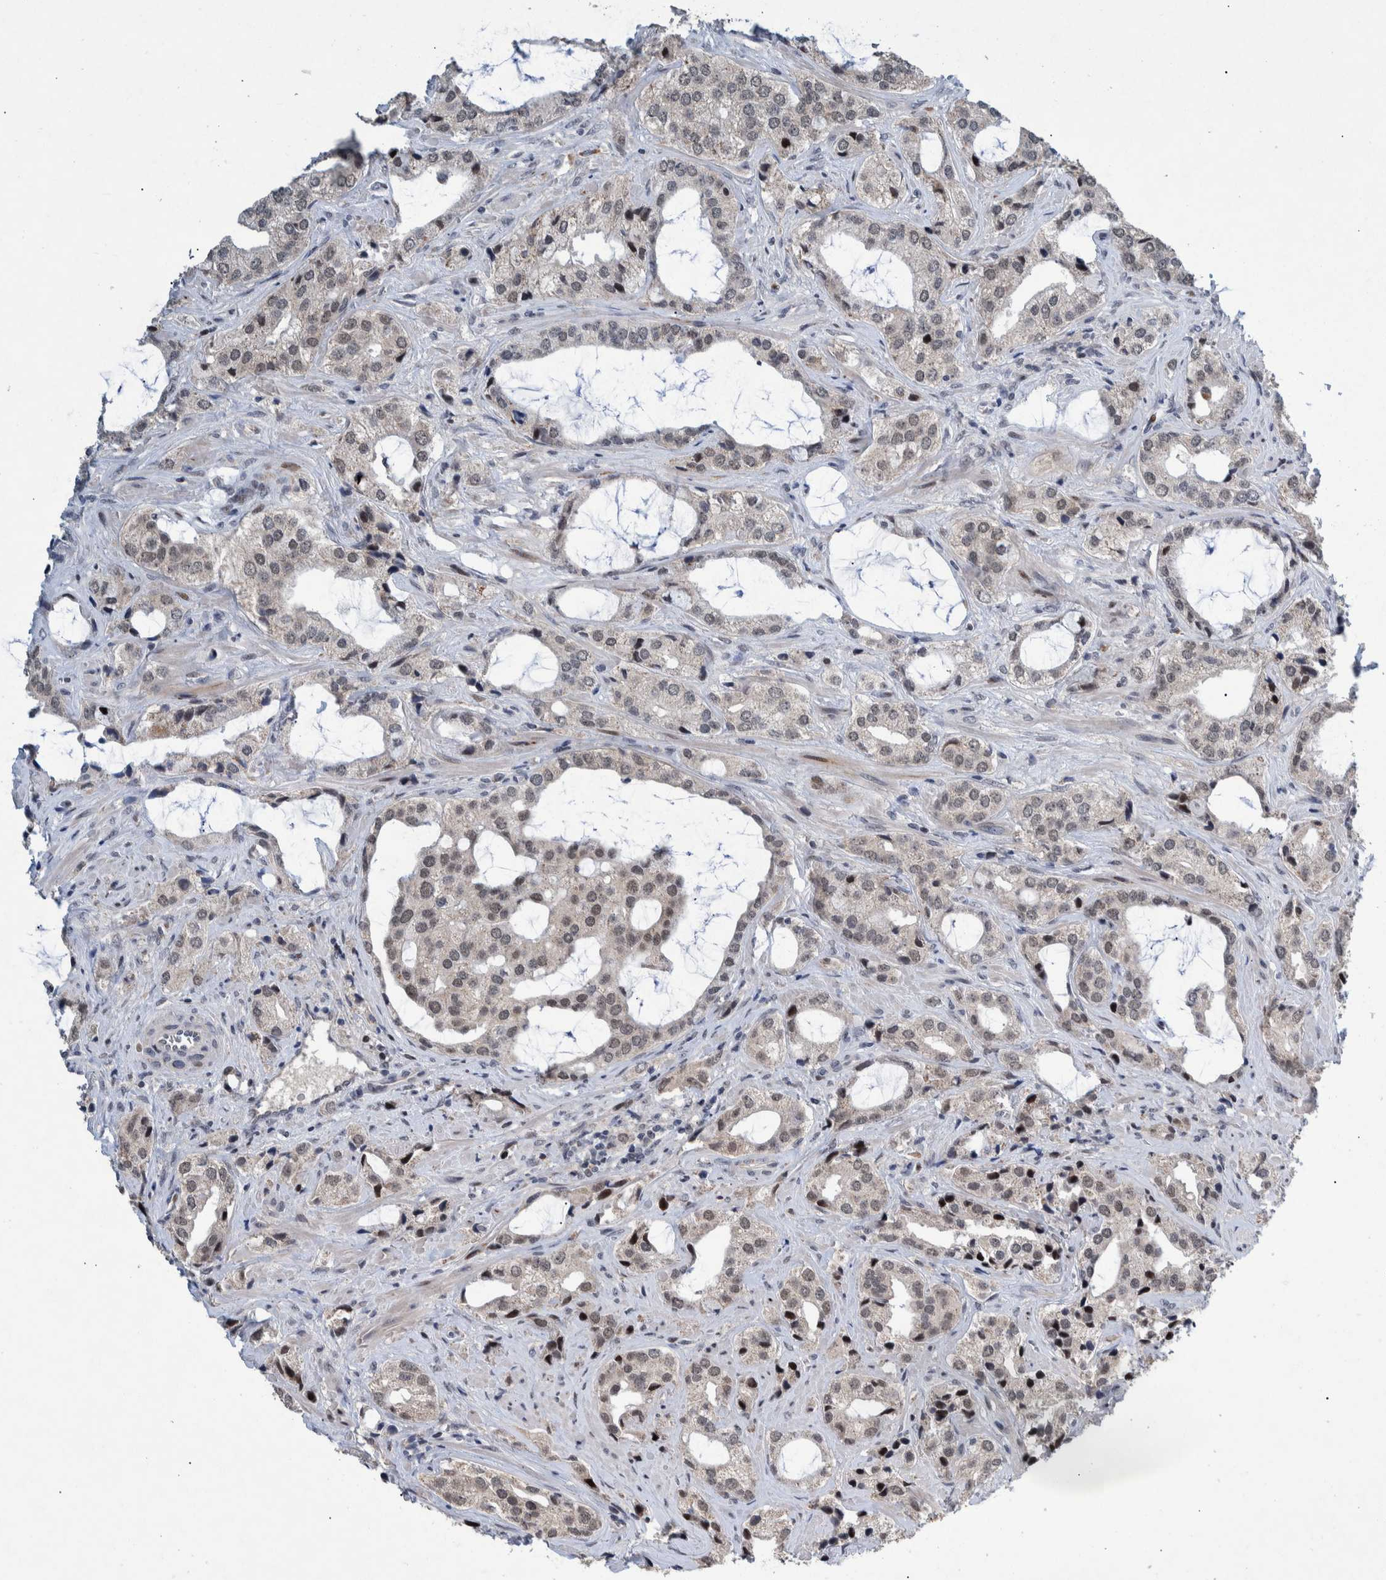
{"staining": {"intensity": "weak", "quantity": "25%-75%", "location": "nuclear"}, "tissue": "prostate cancer", "cell_type": "Tumor cells", "image_type": "cancer", "snomed": [{"axis": "morphology", "description": "Adenocarcinoma, High grade"}, {"axis": "topography", "description": "Prostate"}], "caption": "Protein positivity by immunohistochemistry (IHC) displays weak nuclear staining in approximately 25%-75% of tumor cells in high-grade adenocarcinoma (prostate).", "gene": "ESRP1", "patient": {"sex": "male", "age": 66}}